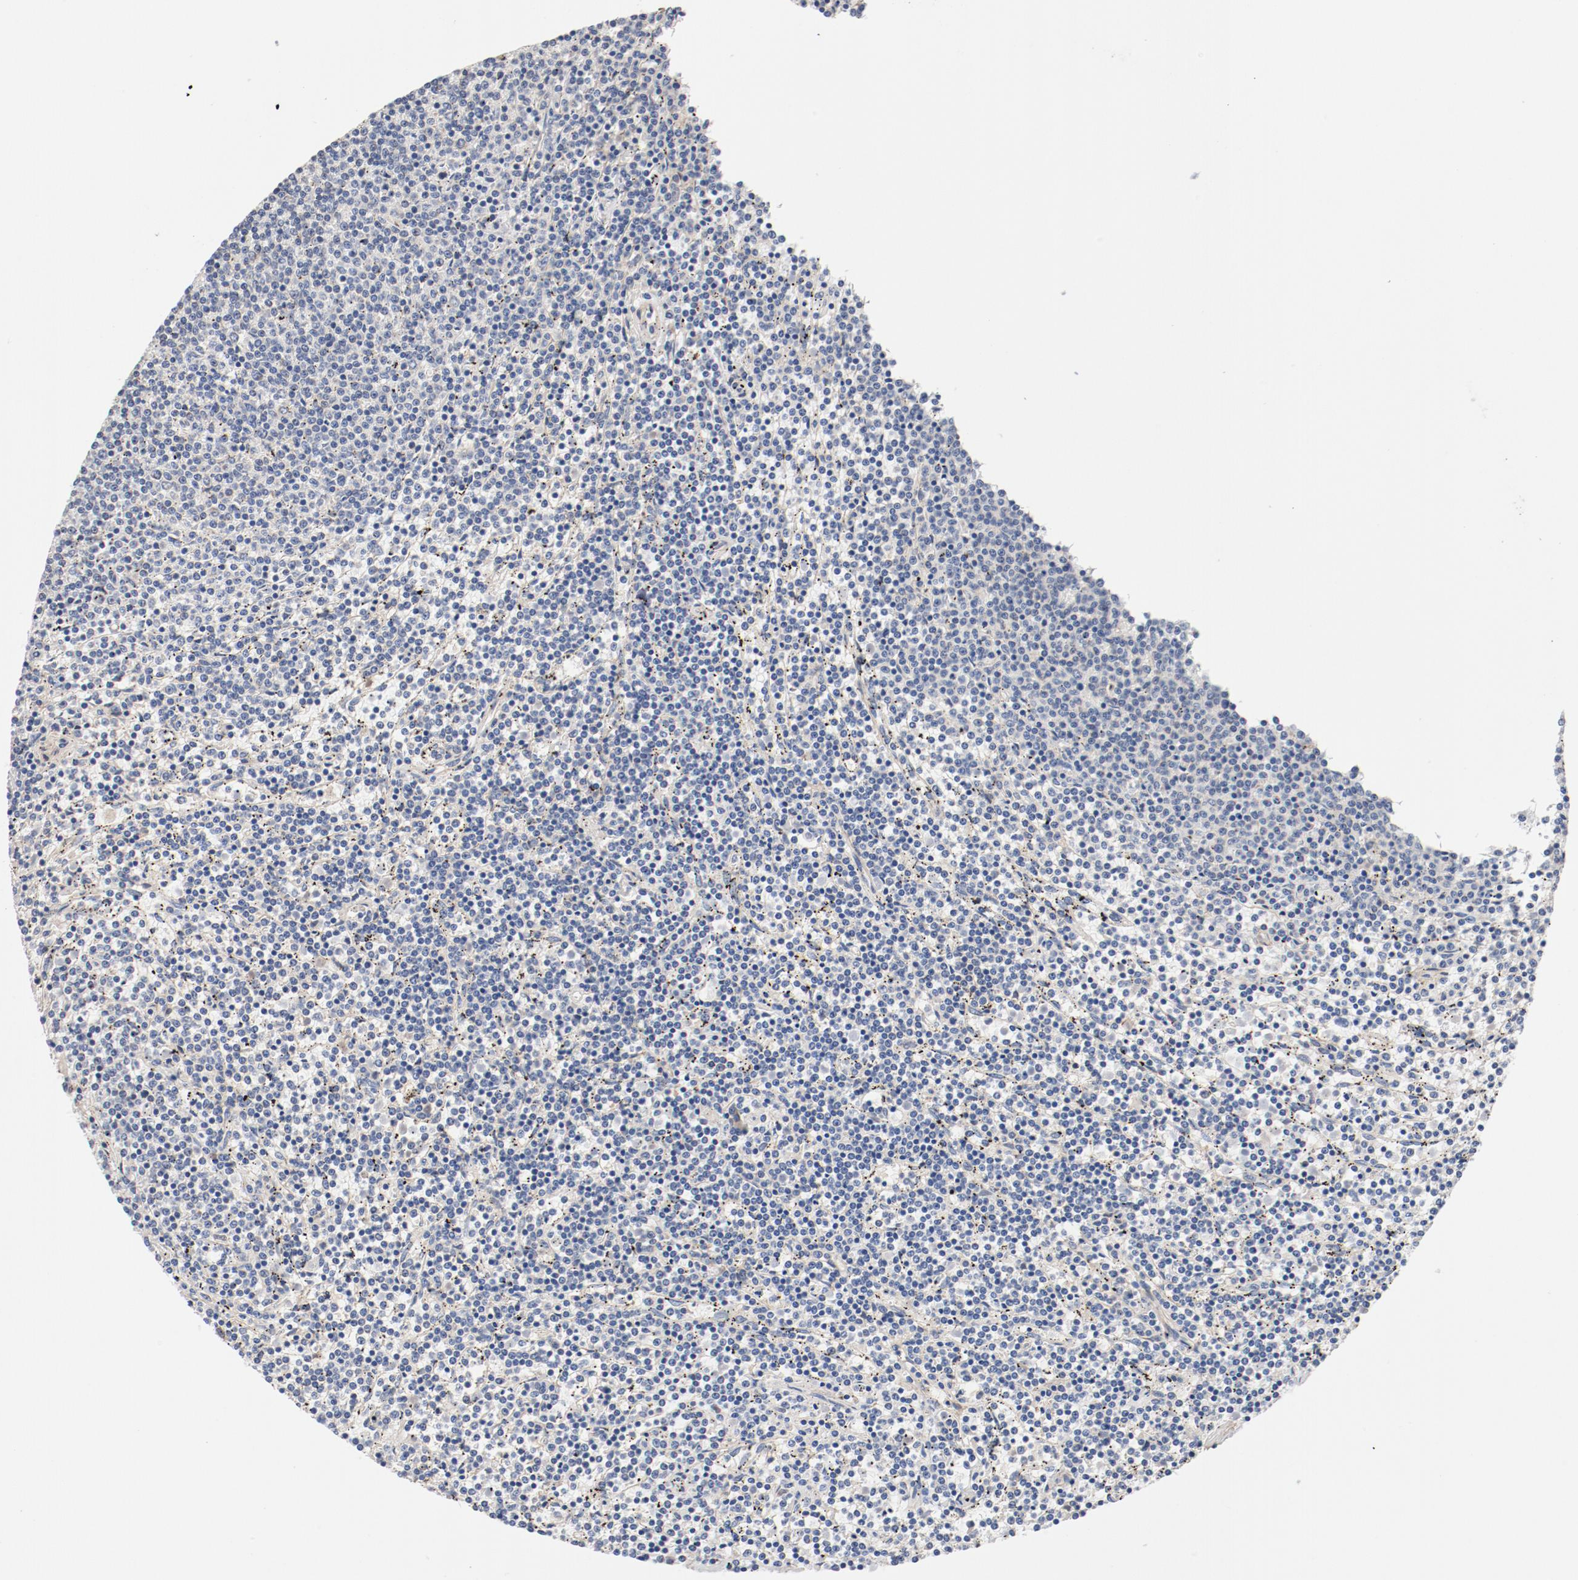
{"staining": {"intensity": "negative", "quantity": "none", "location": "none"}, "tissue": "lymphoma", "cell_type": "Tumor cells", "image_type": "cancer", "snomed": [{"axis": "morphology", "description": "Malignant lymphoma, non-Hodgkin's type, Low grade"}, {"axis": "topography", "description": "Spleen"}], "caption": "Human lymphoma stained for a protein using IHC exhibits no staining in tumor cells.", "gene": "ILK", "patient": {"sex": "female", "age": 50}}